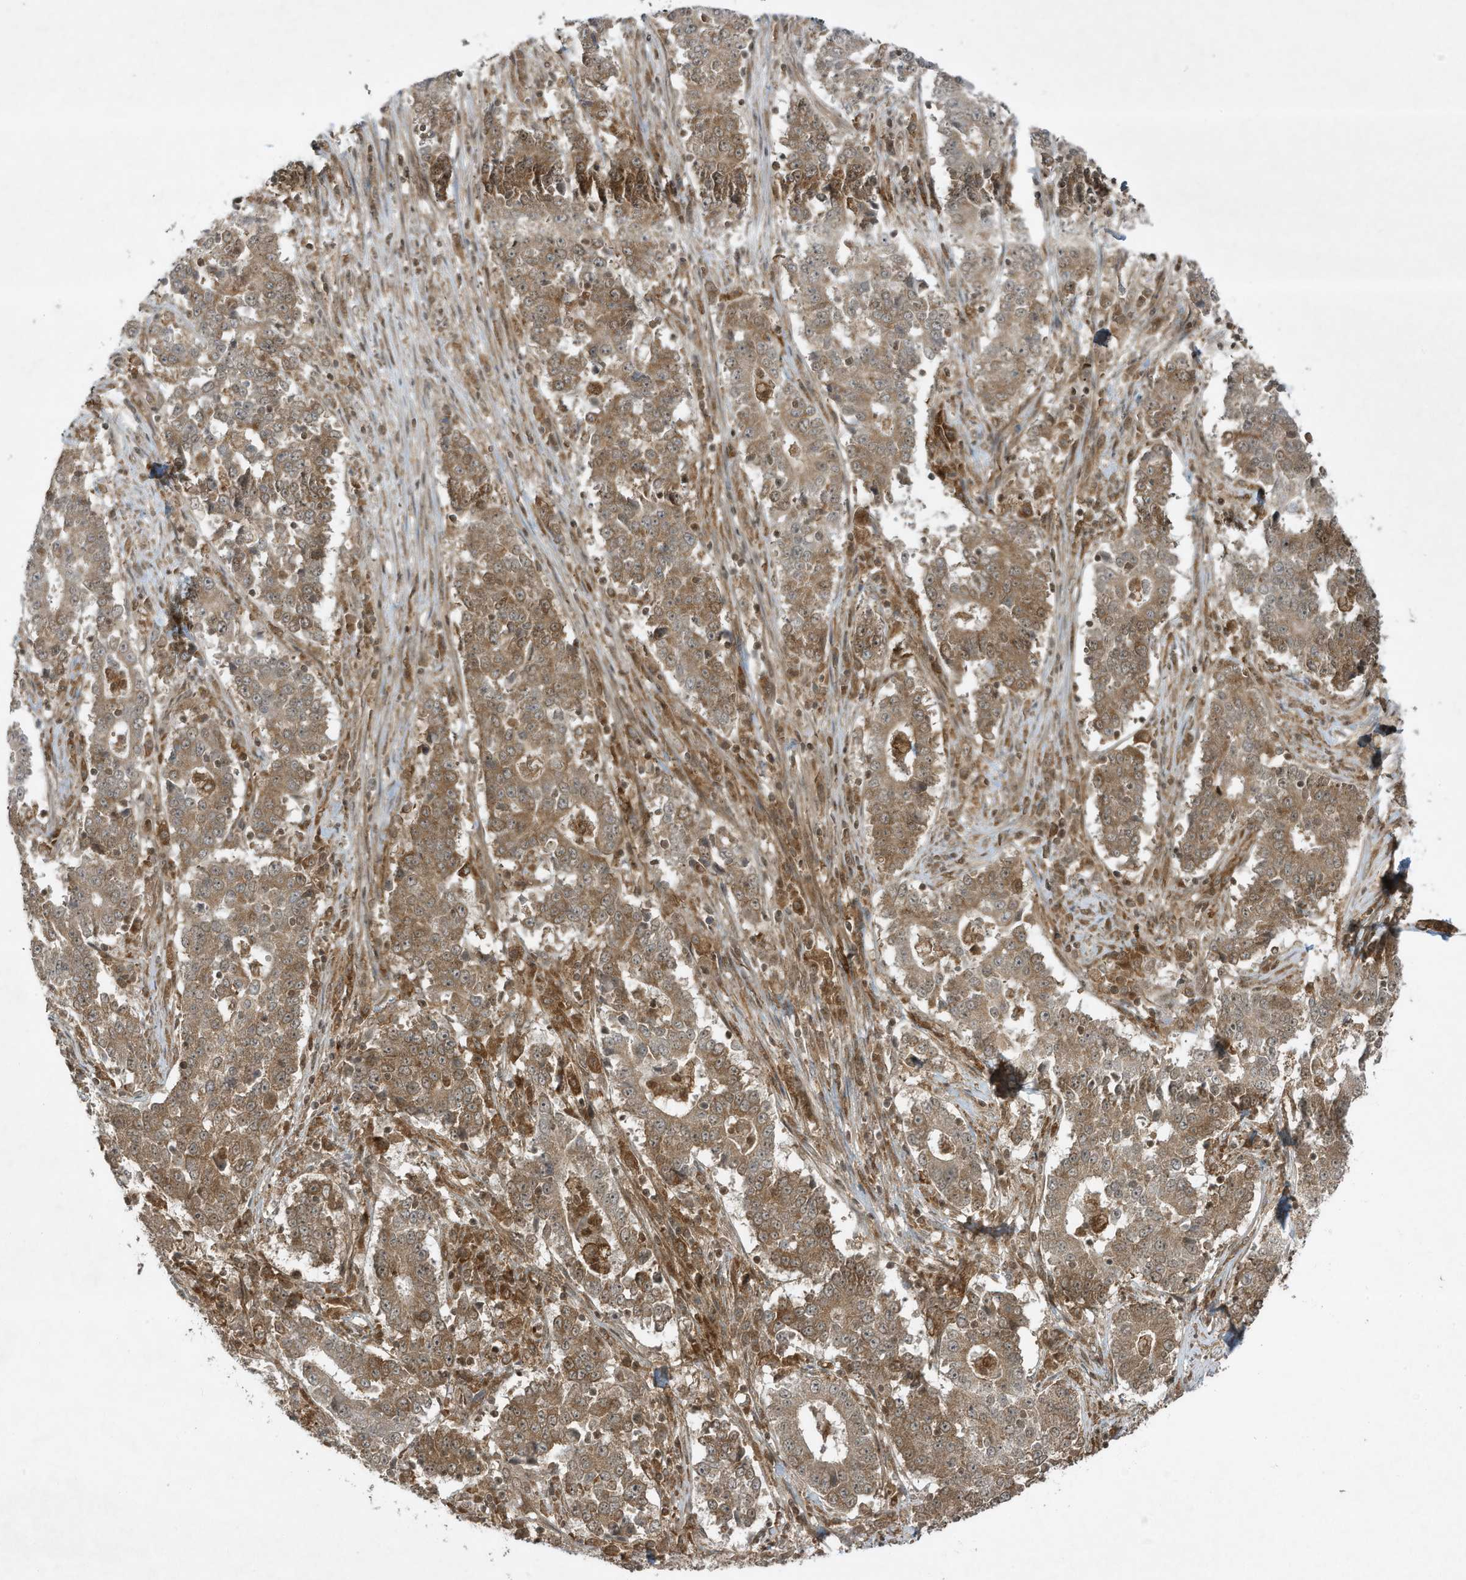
{"staining": {"intensity": "moderate", "quantity": ">75%", "location": "cytoplasmic/membranous"}, "tissue": "stomach cancer", "cell_type": "Tumor cells", "image_type": "cancer", "snomed": [{"axis": "morphology", "description": "Adenocarcinoma, NOS"}, {"axis": "topography", "description": "Stomach"}], "caption": "Protein expression analysis of human stomach adenocarcinoma reveals moderate cytoplasmic/membranous expression in about >75% of tumor cells.", "gene": "CERT1", "patient": {"sex": "male", "age": 59}}